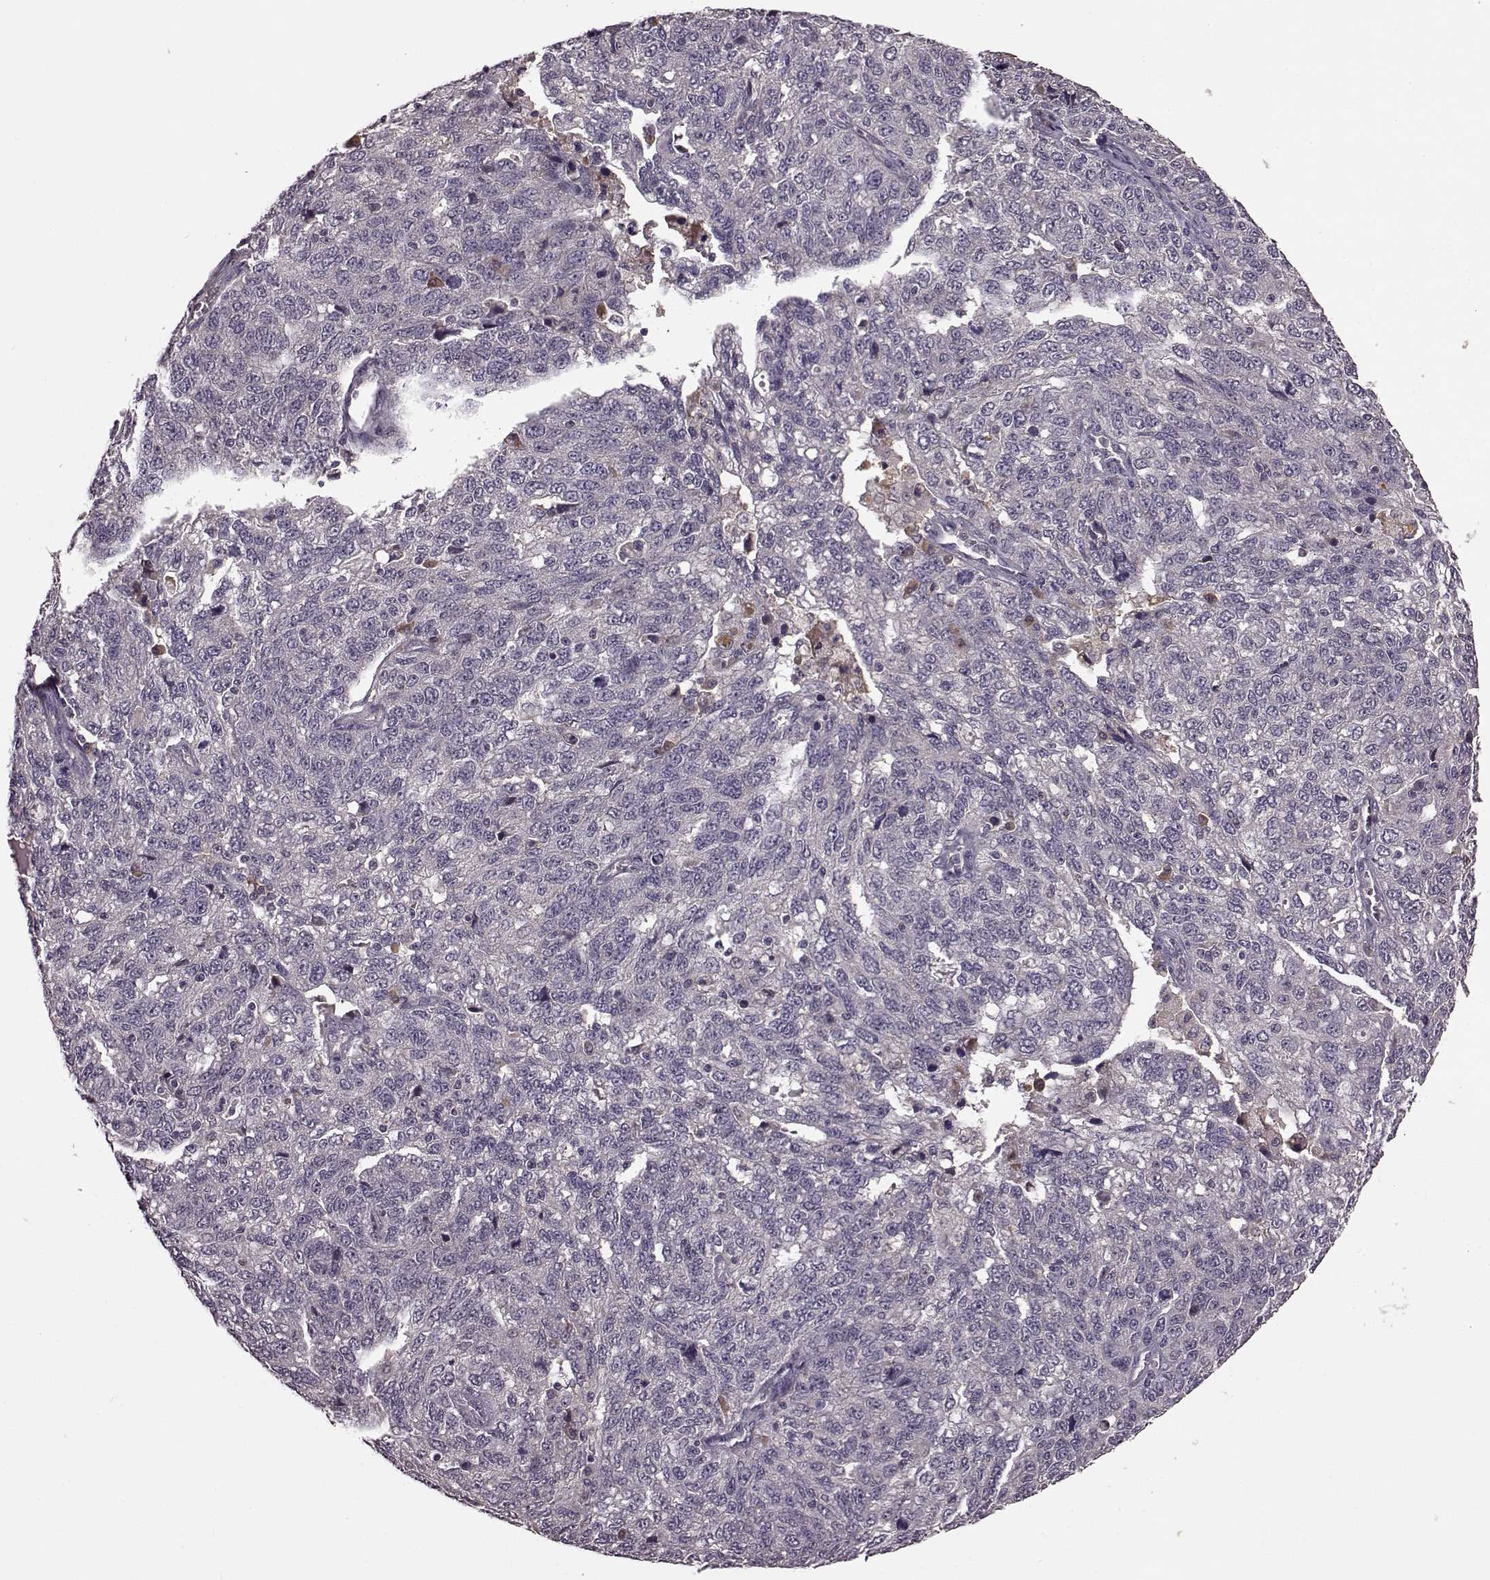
{"staining": {"intensity": "negative", "quantity": "none", "location": "none"}, "tissue": "ovarian cancer", "cell_type": "Tumor cells", "image_type": "cancer", "snomed": [{"axis": "morphology", "description": "Cystadenocarcinoma, serous, NOS"}, {"axis": "topography", "description": "Ovary"}], "caption": "This is a histopathology image of immunohistochemistry (IHC) staining of ovarian cancer (serous cystadenocarcinoma), which shows no positivity in tumor cells. (DAB immunohistochemistry (IHC) with hematoxylin counter stain).", "gene": "NRL", "patient": {"sex": "female", "age": 71}}